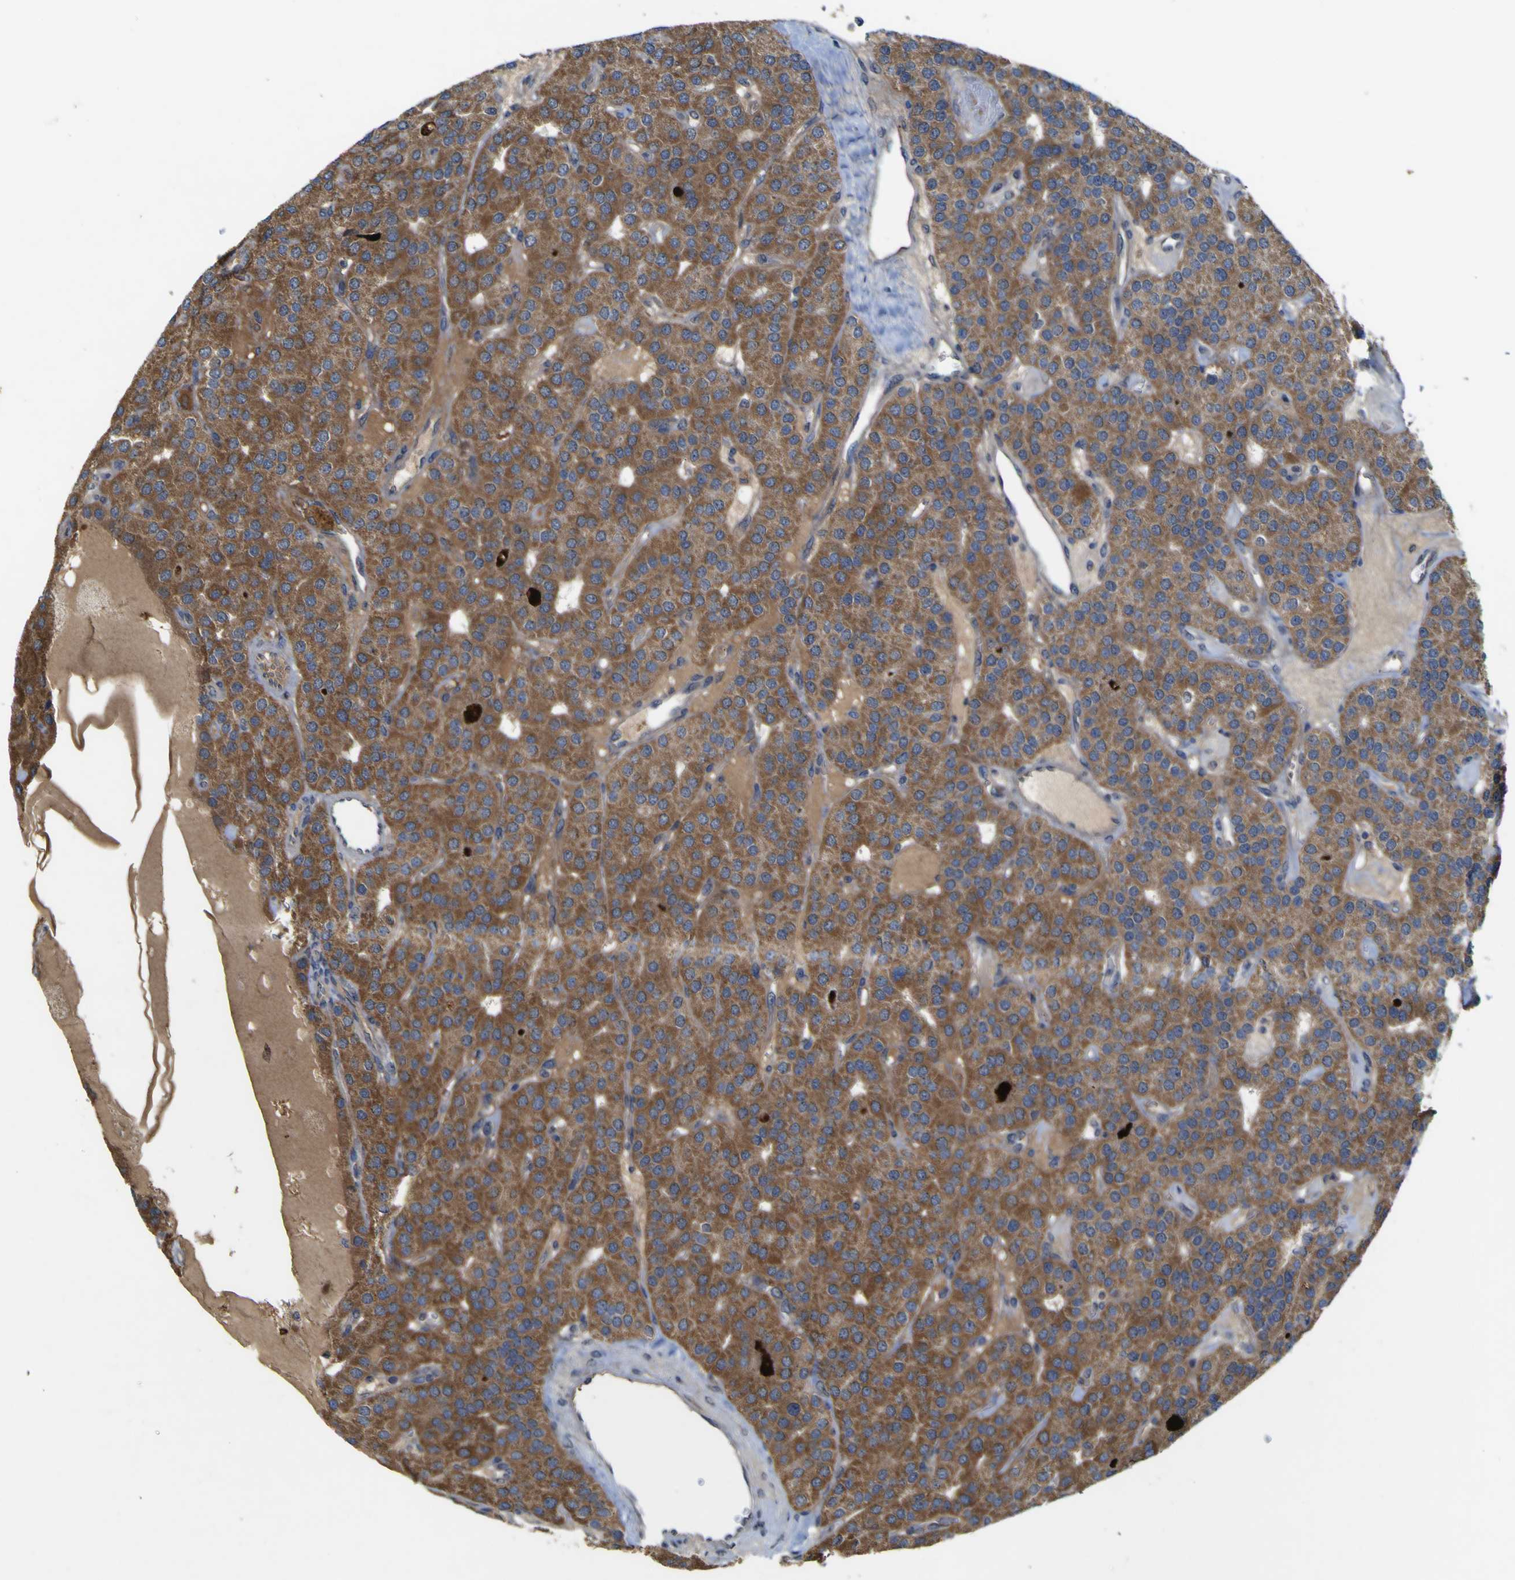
{"staining": {"intensity": "moderate", "quantity": ">75%", "location": "cytoplasmic/membranous"}, "tissue": "parathyroid gland", "cell_type": "Glandular cells", "image_type": "normal", "snomed": [{"axis": "morphology", "description": "Normal tissue, NOS"}, {"axis": "morphology", "description": "Adenoma, NOS"}, {"axis": "topography", "description": "Parathyroid gland"}], "caption": "Immunohistochemical staining of benign human parathyroid gland demonstrates moderate cytoplasmic/membranous protein expression in about >75% of glandular cells.", "gene": "IRAK2", "patient": {"sex": "female", "age": 86}}